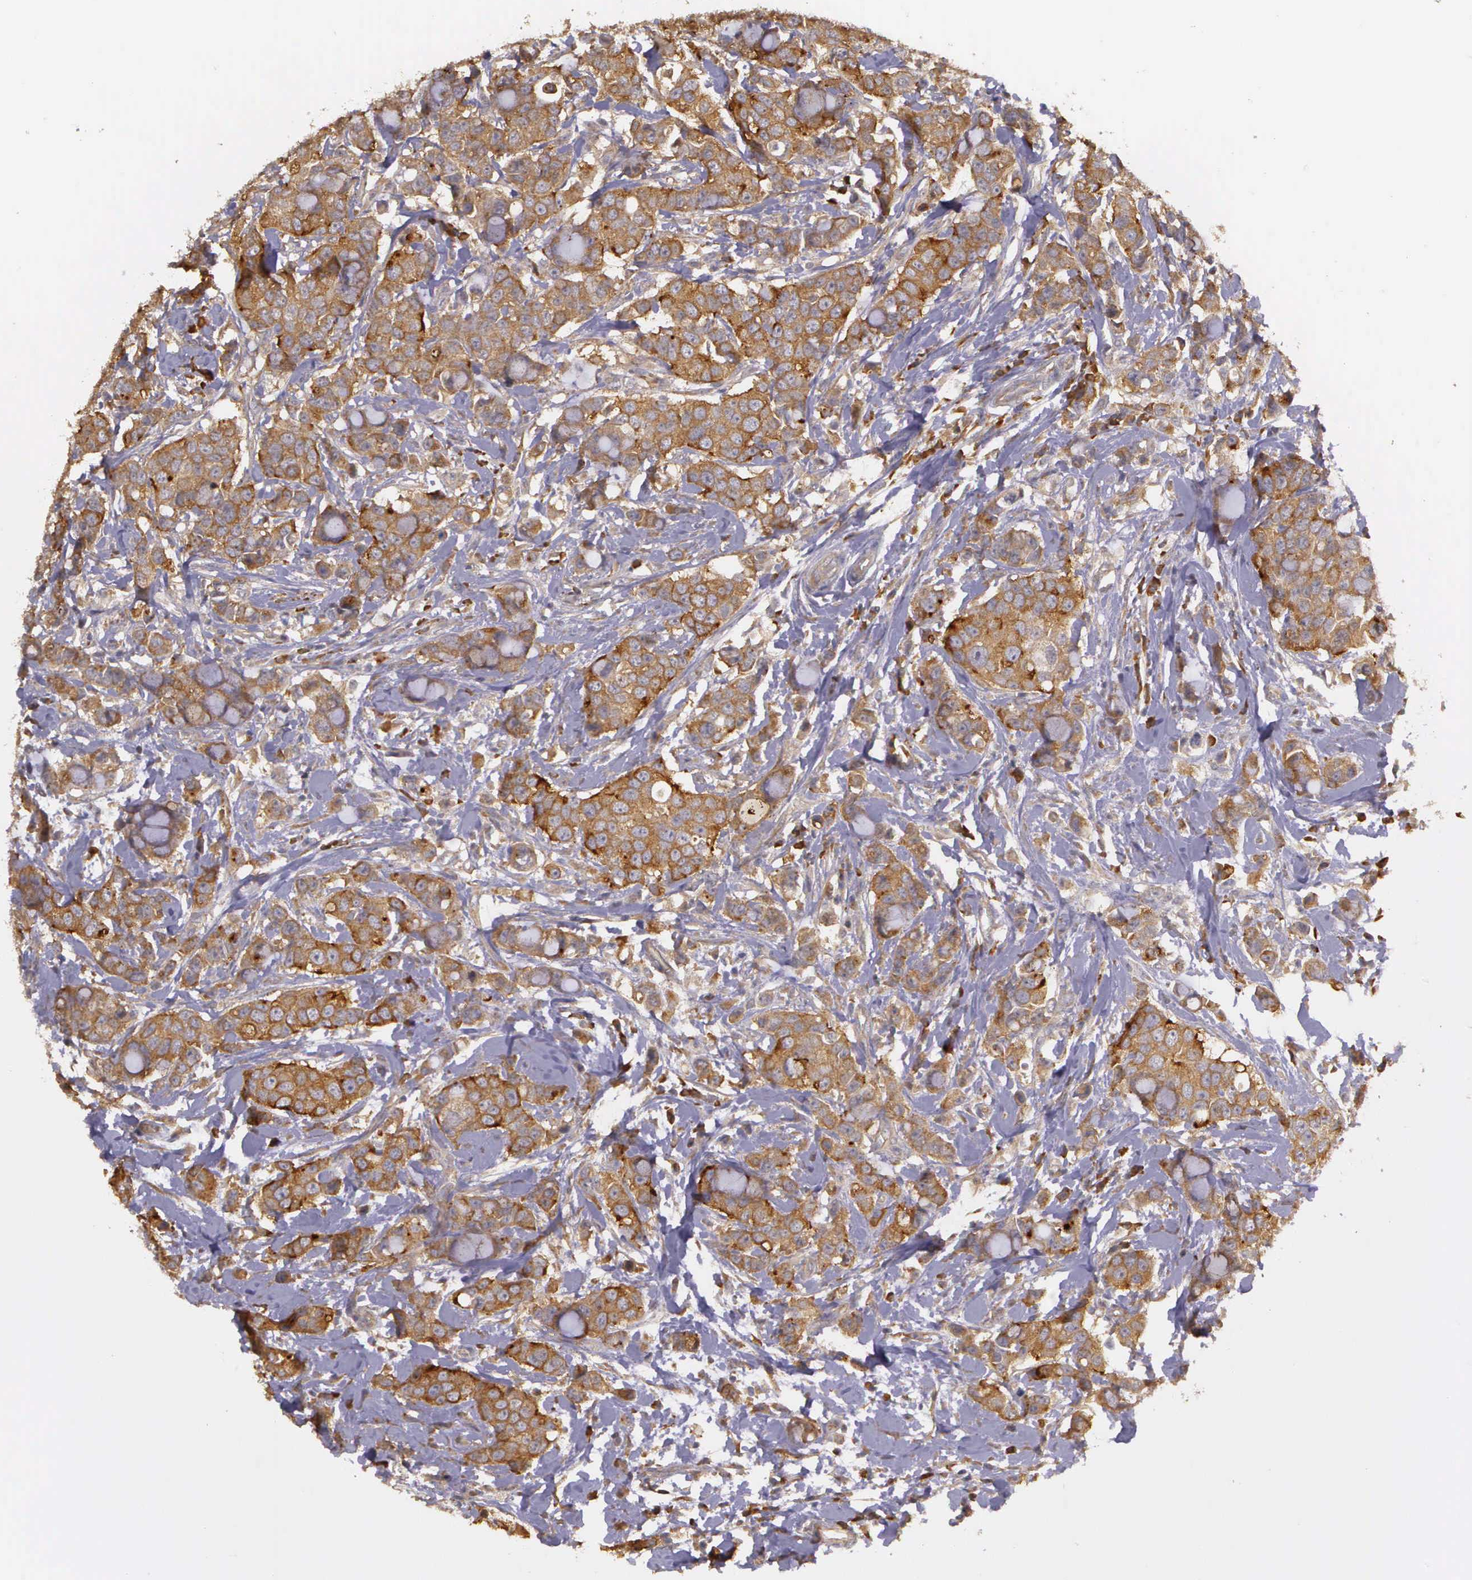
{"staining": {"intensity": "strong", "quantity": ">75%", "location": "cytoplasmic/membranous"}, "tissue": "breast cancer", "cell_type": "Tumor cells", "image_type": "cancer", "snomed": [{"axis": "morphology", "description": "Duct carcinoma"}, {"axis": "topography", "description": "Breast"}], "caption": "Strong cytoplasmic/membranous staining is present in about >75% of tumor cells in breast cancer.", "gene": "EIF5", "patient": {"sex": "female", "age": 27}}